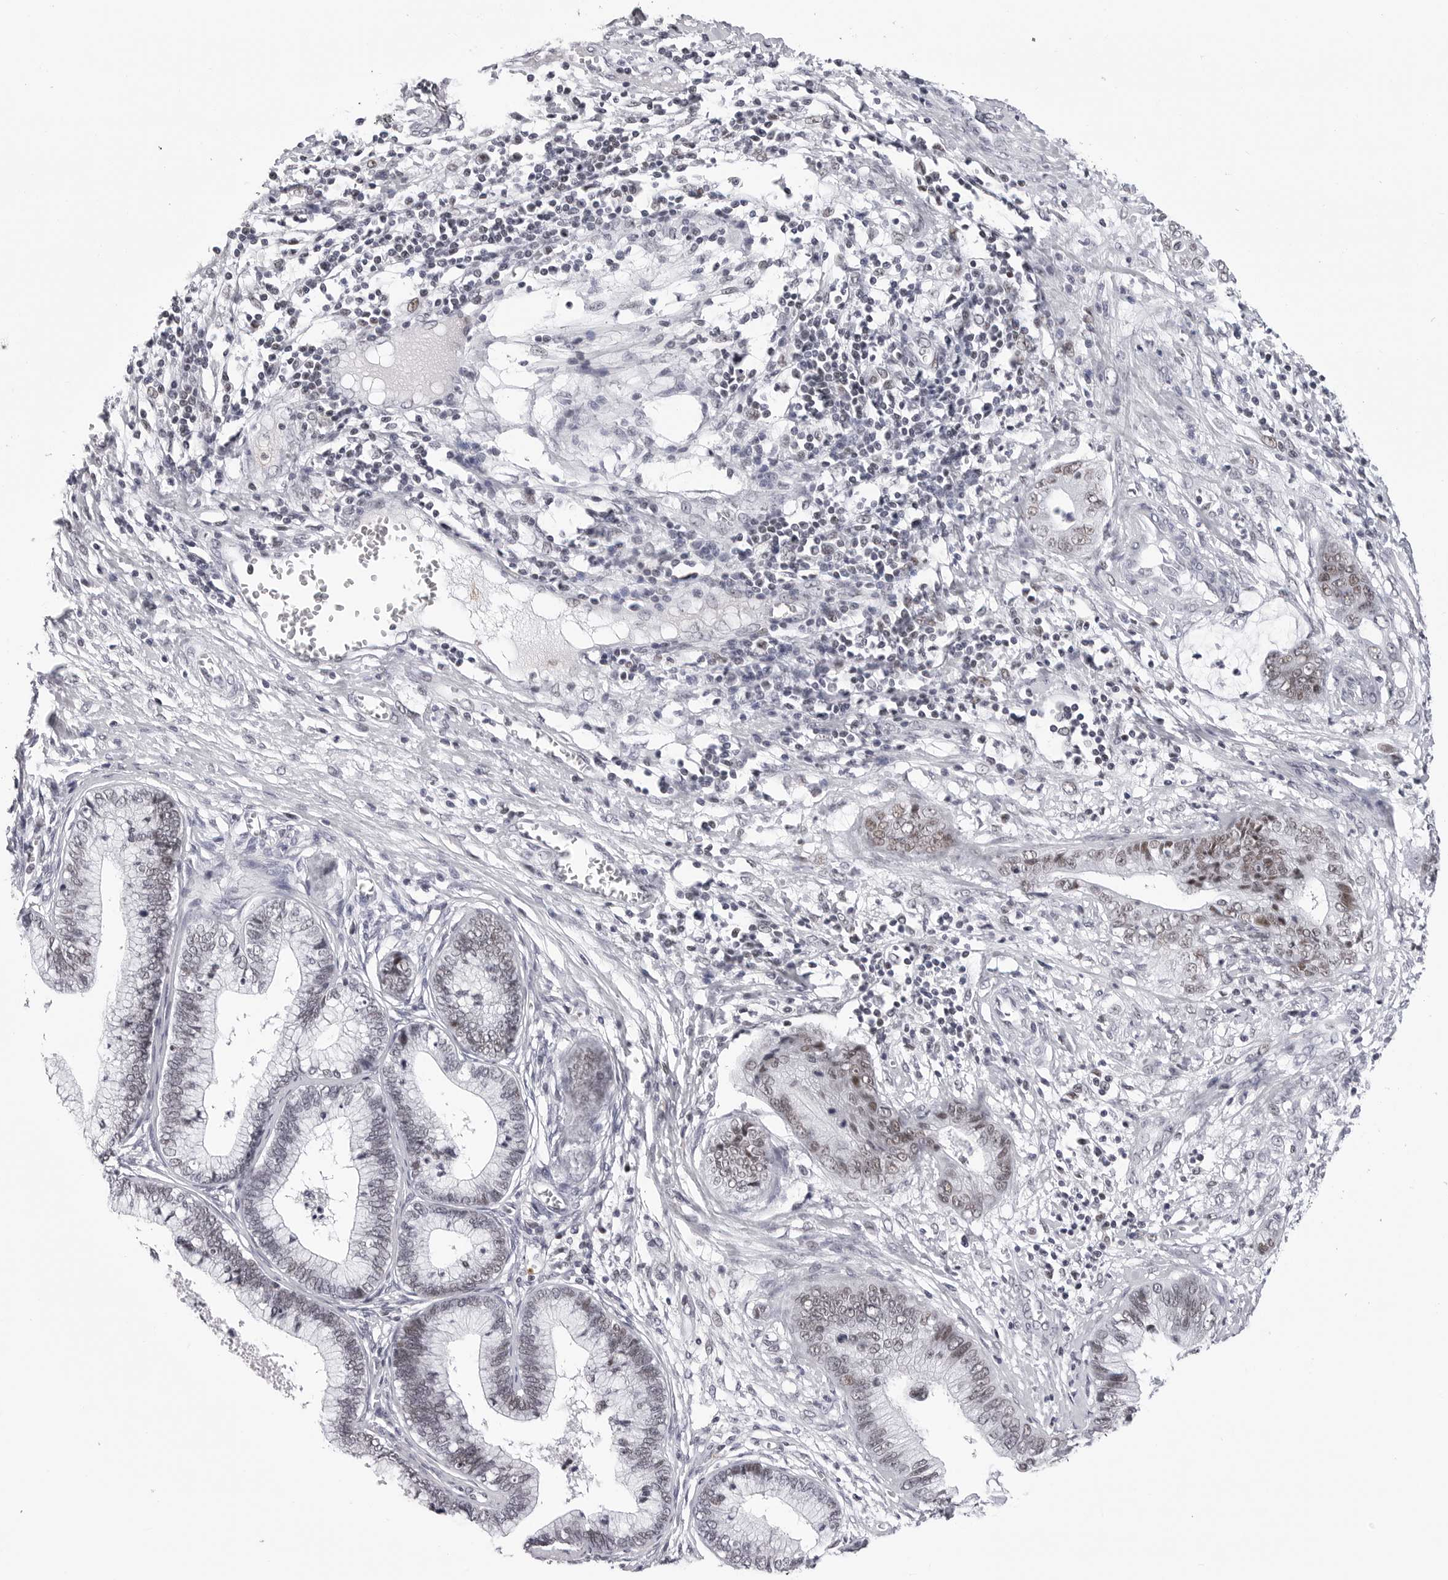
{"staining": {"intensity": "weak", "quantity": "25%-75%", "location": "nuclear"}, "tissue": "cervical cancer", "cell_type": "Tumor cells", "image_type": "cancer", "snomed": [{"axis": "morphology", "description": "Adenocarcinoma, NOS"}, {"axis": "topography", "description": "Cervix"}], "caption": "Cervical cancer (adenocarcinoma) stained for a protein (brown) displays weak nuclear positive expression in about 25%-75% of tumor cells.", "gene": "SF3B4", "patient": {"sex": "female", "age": 44}}